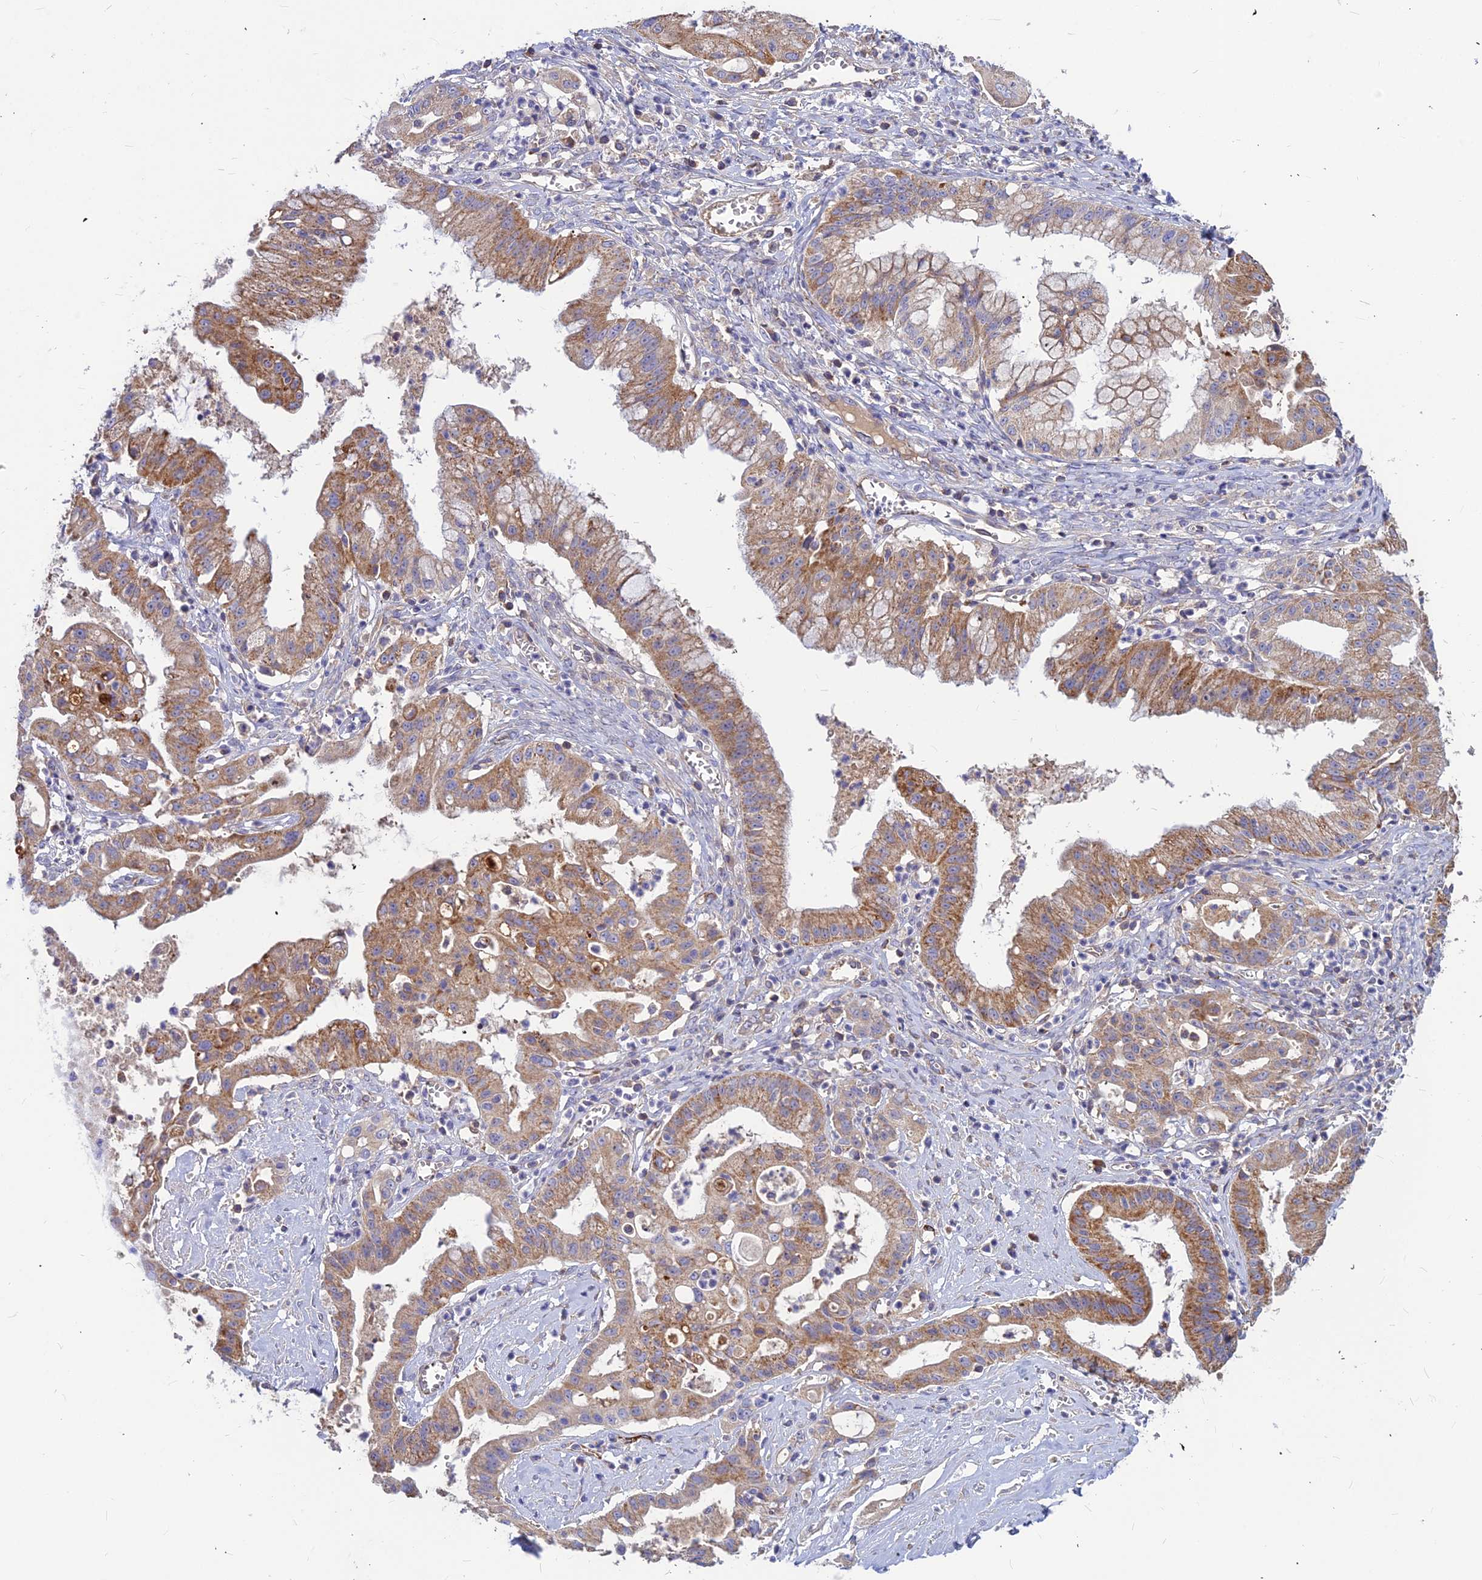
{"staining": {"intensity": "moderate", "quantity": ">75%", "location": "cytoplasmic/membranous"}, "tissue": "ovarian cancer", "cell_type": "Tumor cells", "image_type": "cancer", "snomed": [{"axis": "morphology", "description": "Cystadenocarcinoma, mucinous, NOS"}, {"axis": "topography", "description": "Ovary"}], "caption": "Moderate cytoplasmic/membranous staining for a protein is appreciated in about >75% of tumor cells of ovarian cancer using IHC.", "gene": "ASPHD1", "patient": {"sex": "female", "age": 70}}